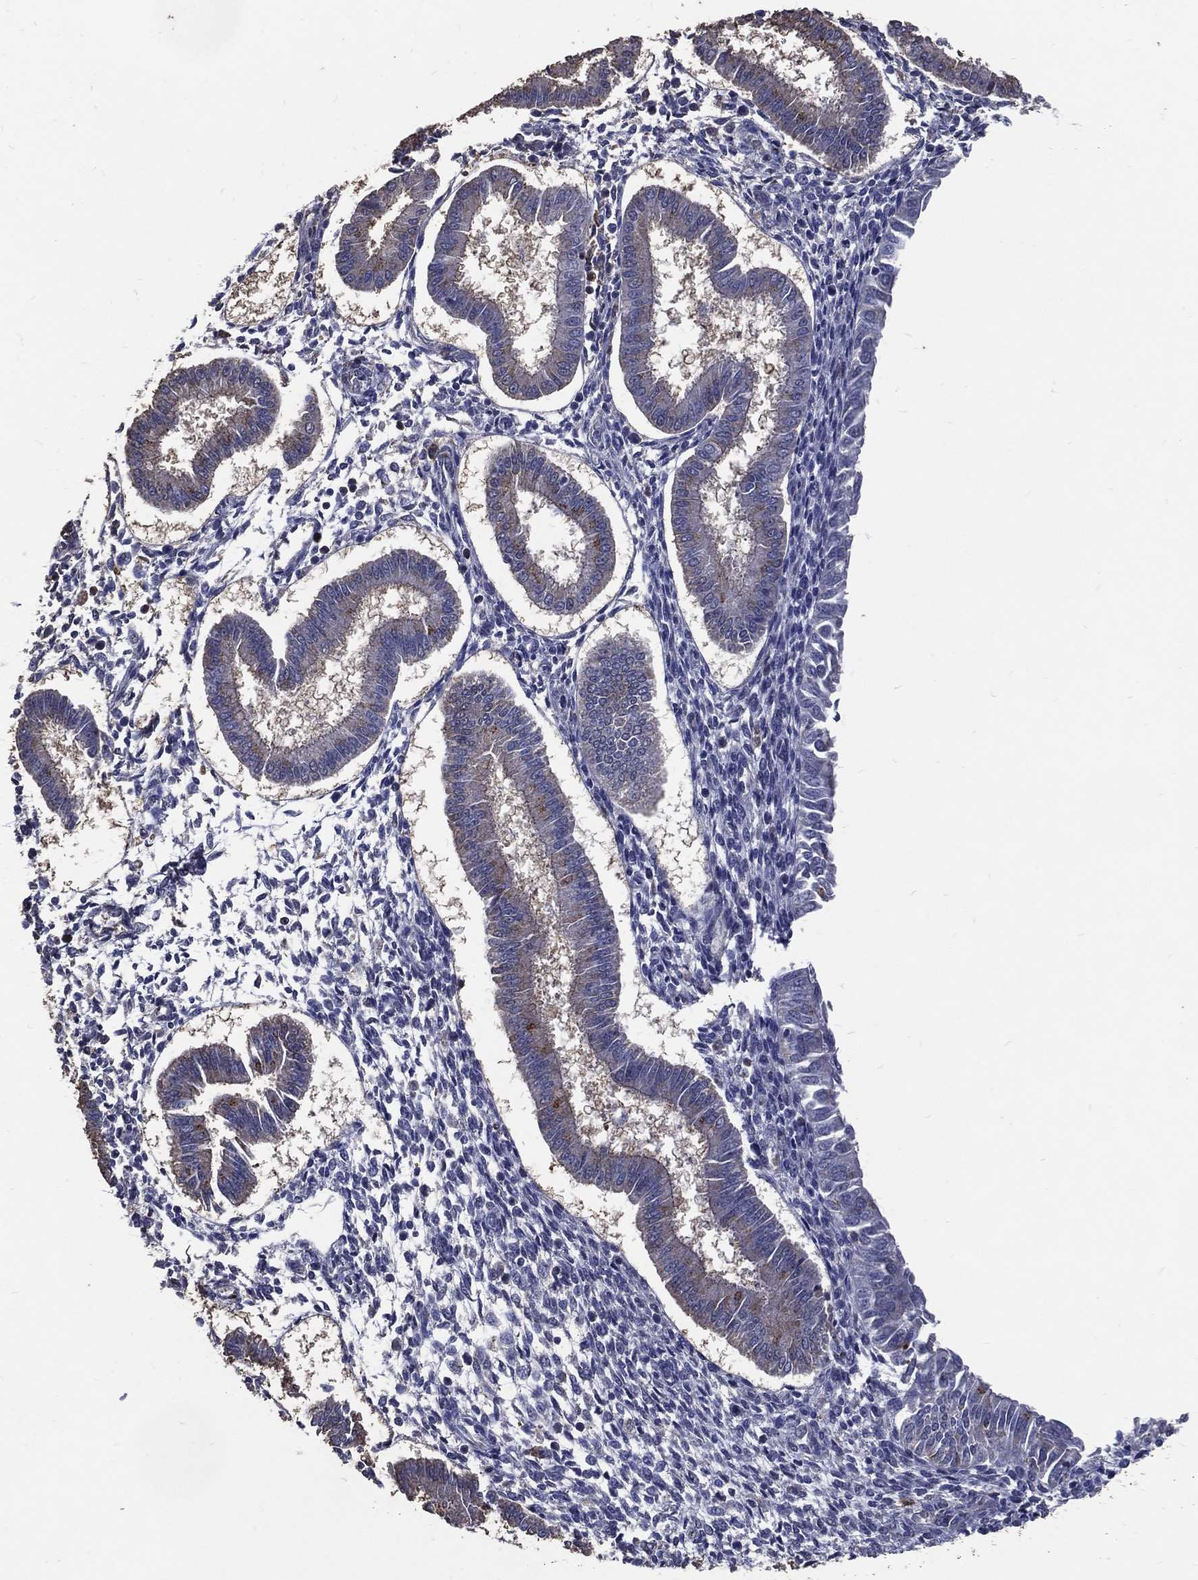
{"staining": {"intensity": "negative", "quantity": "none", "location": "none"}, "tissue": "endometrium", "cell_type": "Cells in endometrial stroma", "image_type": "normal", "snomed": [{"axis": "morphology", "description": "Normal tissue, NOS"}, {"axis": "topography", "description": "Endometrium"}], "caption": "This is a image of immunohistochemistry staining of normal endometrium, which shows no positivity in cells in endometrial stroma.", "gene": "GPR183", "patient": {"sex": "female", "age": 43}}